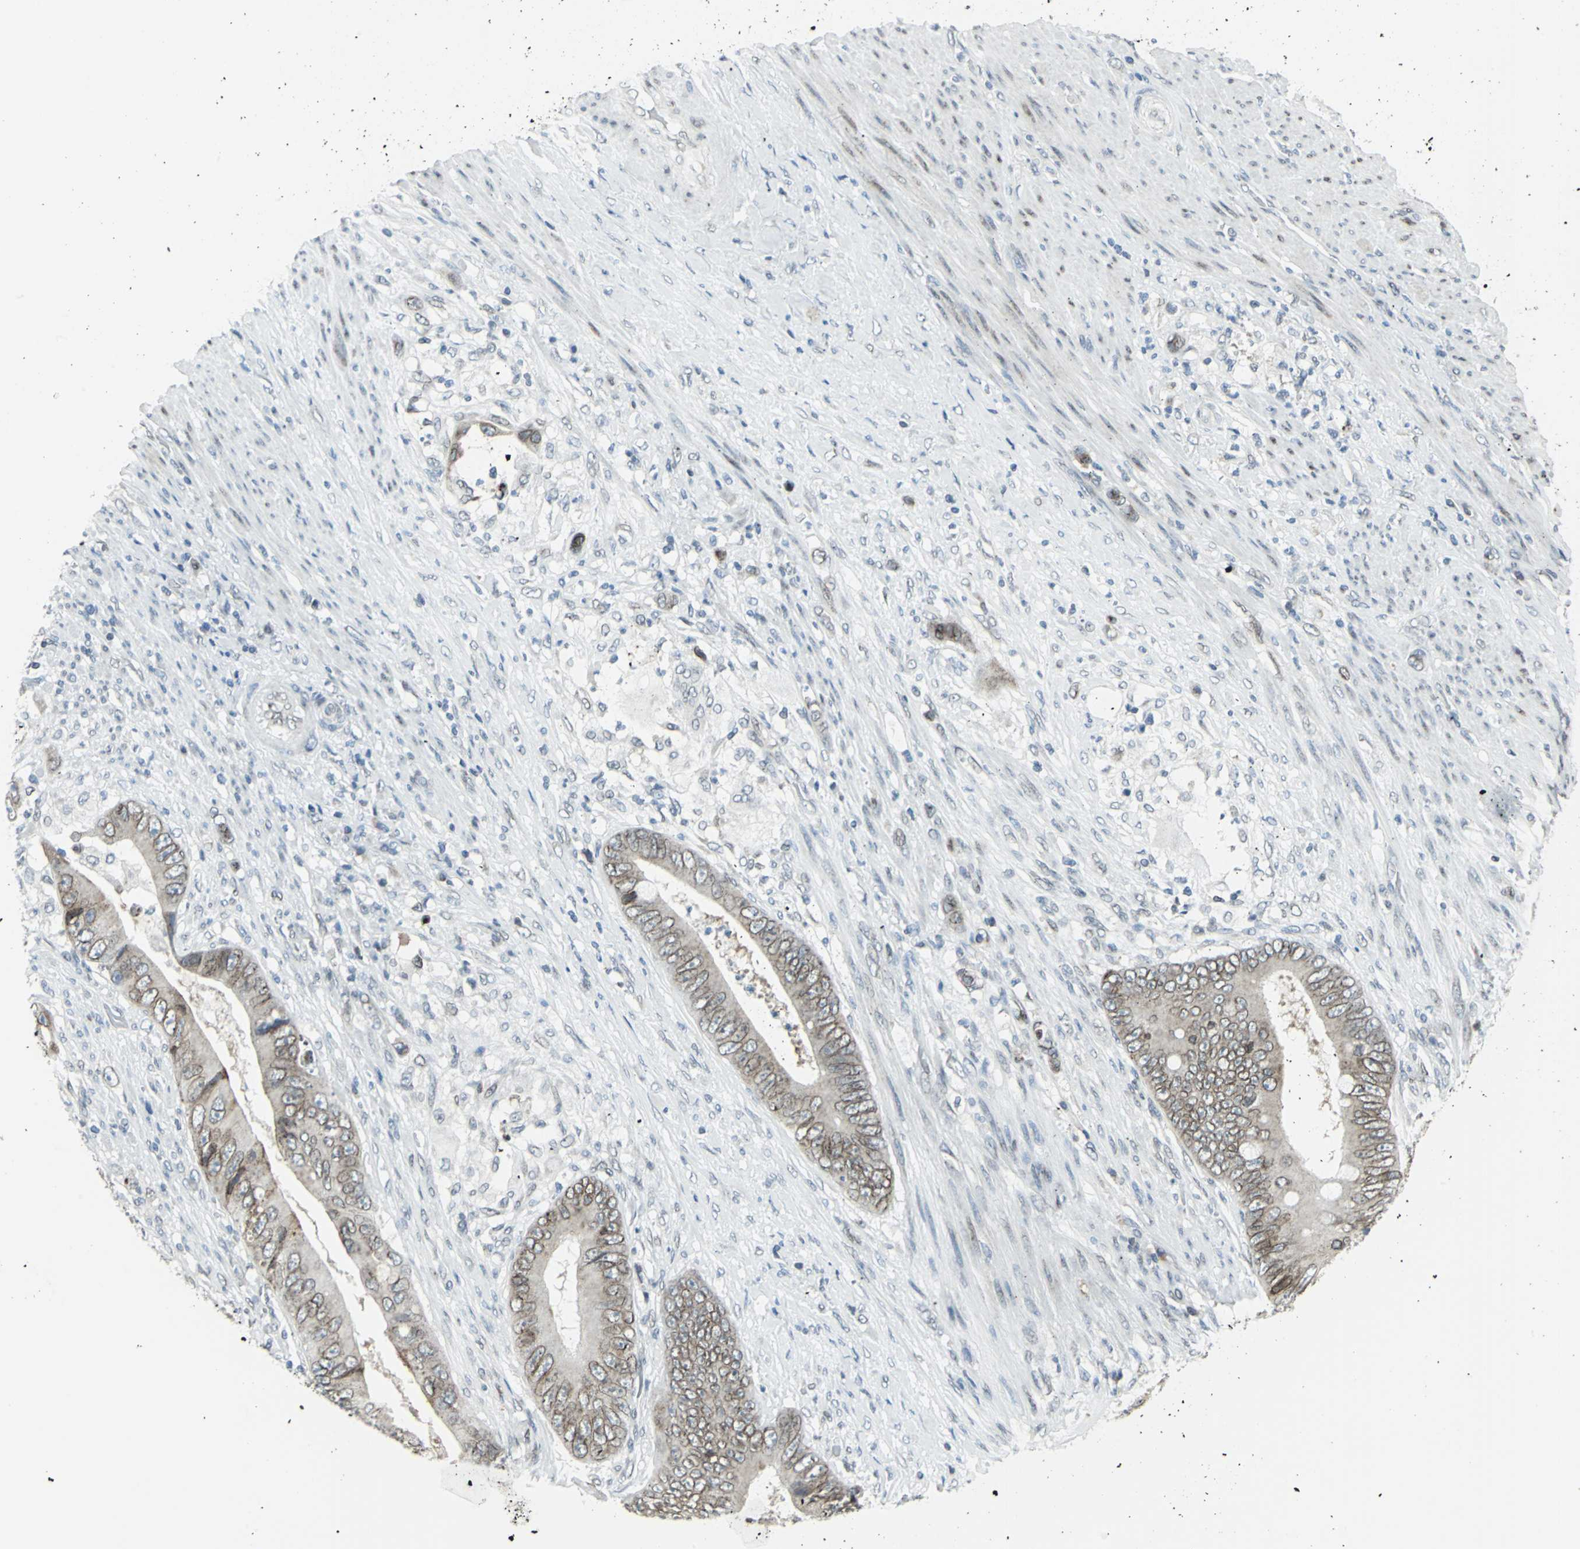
{"staining": {"intensity": "weak", "quantity": ">75%", "location": "cytoplasmic/membranous,nuclear"}, "tissue": "colorectal cancer", "cell_type": "Tumor cells", "image_type": "cancer", "snomed": [{"axis": "morphology", "description": "Adenocarcinoma, NOS"}, {"axis": "topography", "description": "Rectum"}], "caption": "Tumor cells reveal low levels of weak cytoplasmic/membranous and nuclear positivity in approximately >75% of cells in human colorectal cancer (adenocarcinoma).", "gene": "SNUPN", "patient": {"sex": "female", "age": 77}}